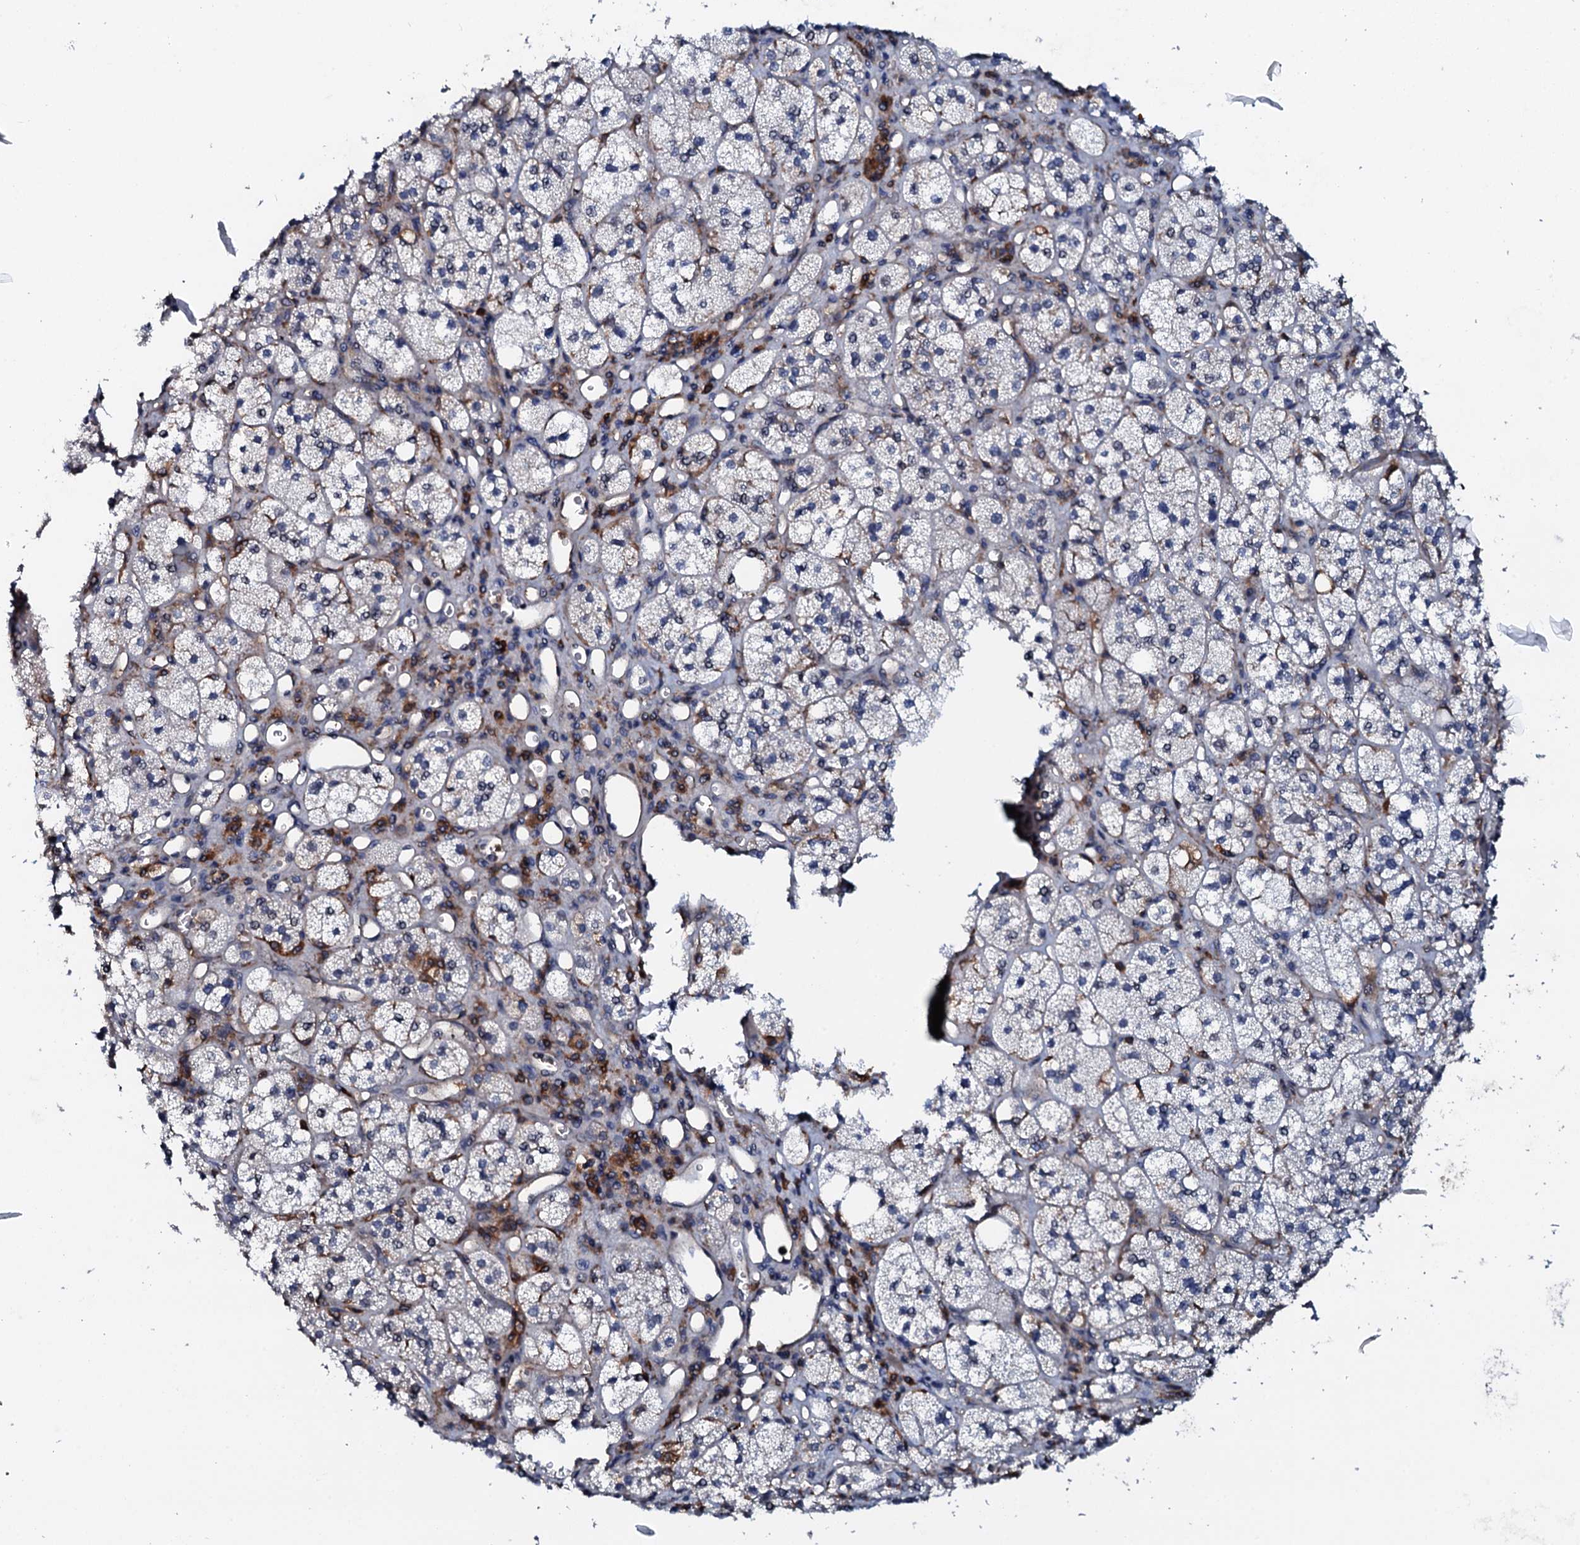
{"staining": {"intensity": "negative", "quantity": "none", "location": "none"}, "tissue": "adrenal gland", "cell_type": "Glandular cells", "image_type": "normal", "snomed": [{"axis": "morphology", "description": "Normal tissue, NOS"}, {"axis": "topography", "description": "Adrenal gland"}], "caption": "This micrograph is of normal adrenal gland stained with immunohistochemistry (IHC) to label a protein in brown with the nuclei are counter-stained blue. There is no expression in glandular cells. Nuclei are stained in blue.", "gene": "VAMP8", "patient": {"sex": "male", "age": 61}}